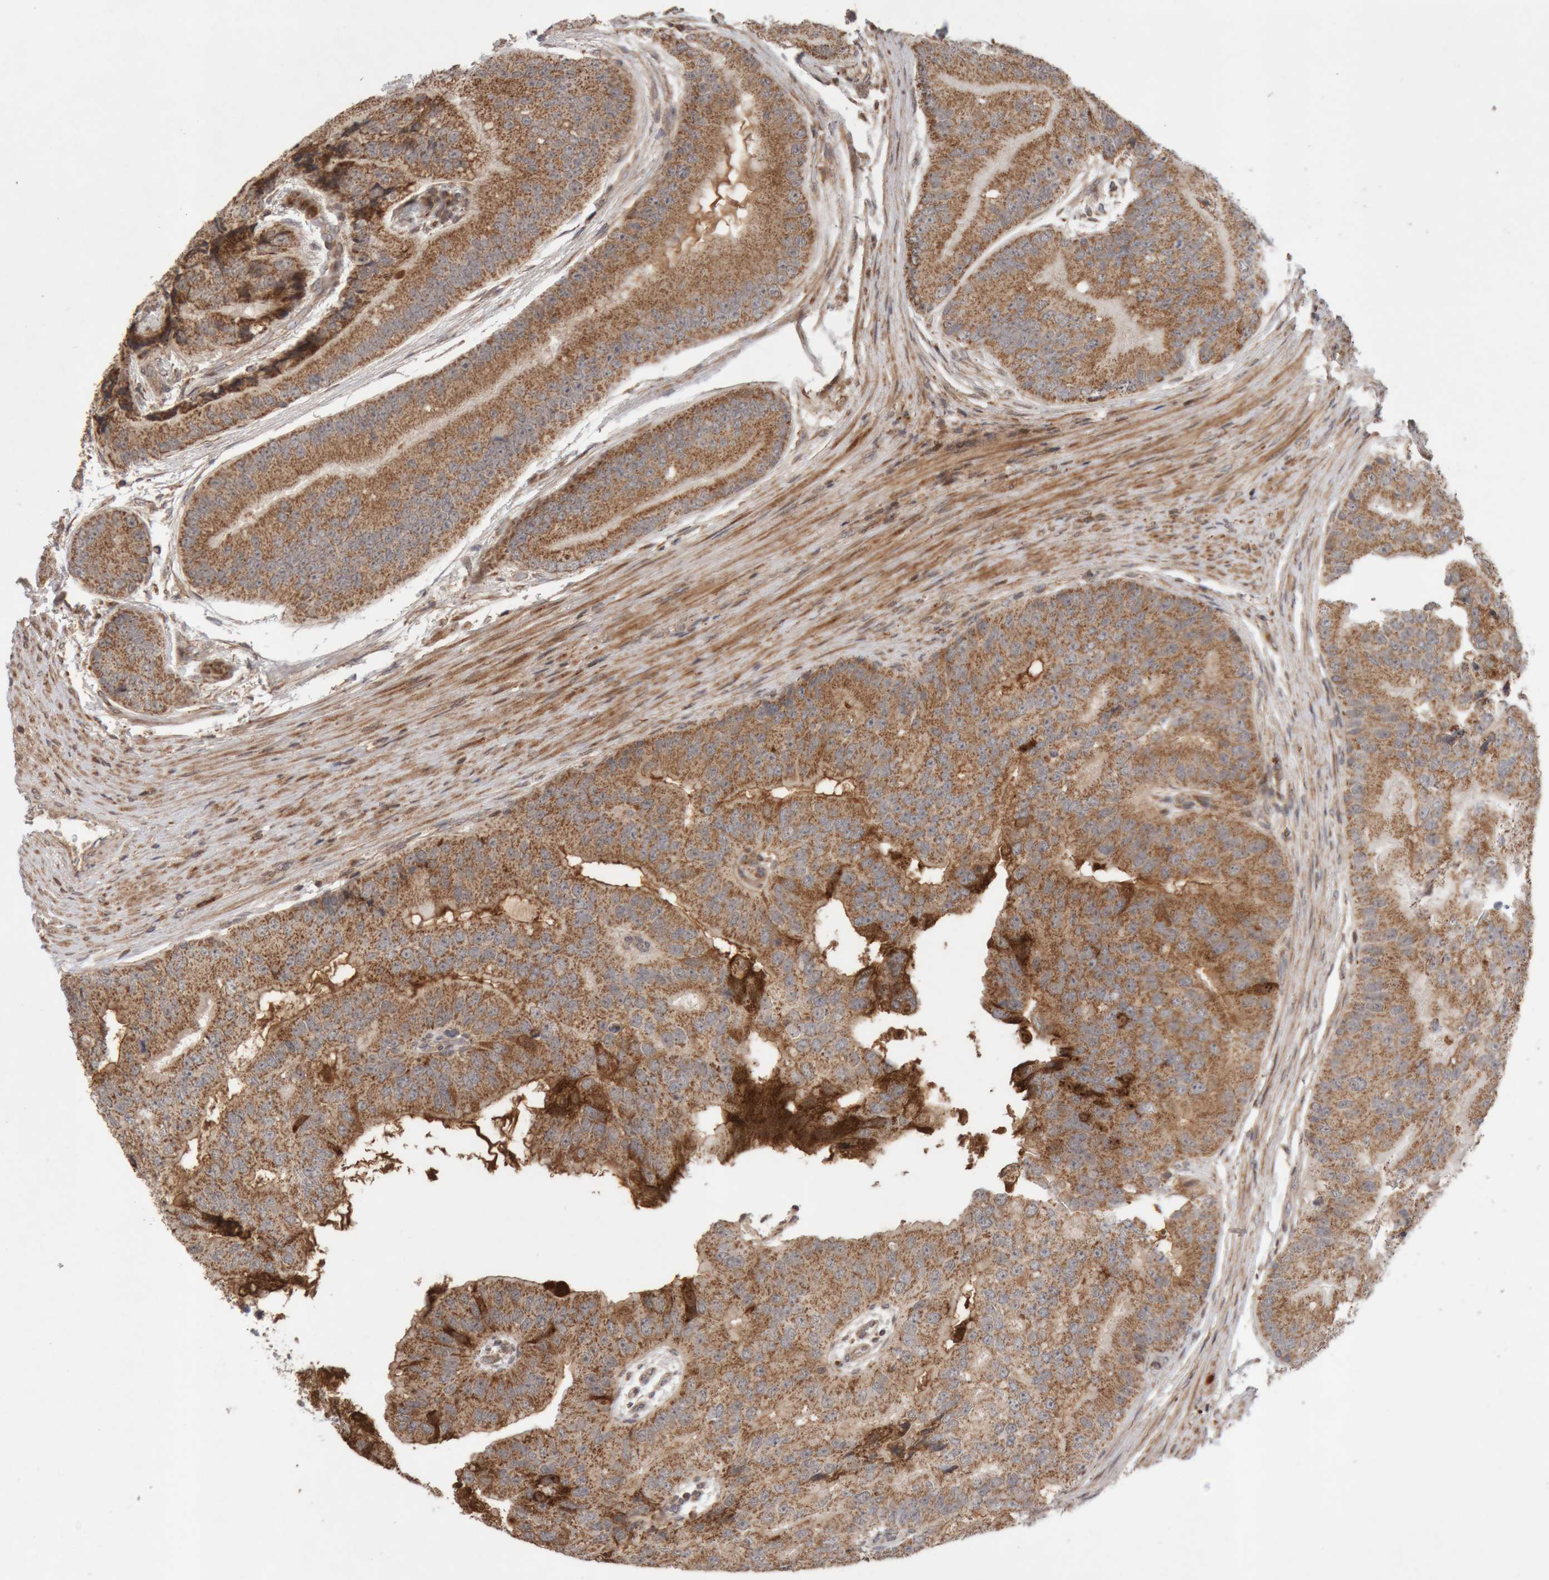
{"staining": {"intensity": "moderate", "quantity": ">75%", "location": "cytoplasmic/membranous"}, "tissue": "prostate cancer", "cell_type": "Tumor cells", "image_type": "cancer", "snomed": [{"axis": "morphology", "description": "Adenocarcinoma, High grade"}, {"axis": "topography", "description": "Prostate"}], "caption": "Protein staining shows moderate cytoplasmic/membranous expression in approximately >75% of tumor cells in prostate cancer. The protein is stained brown, and the nuclei are stained in blue (DAB (3,3'-diaminobenzidine) IHC with brightfield microscopy, high magnification).", "gene": "KIF21B", "patient": {"sex": "male", "age": 70}}